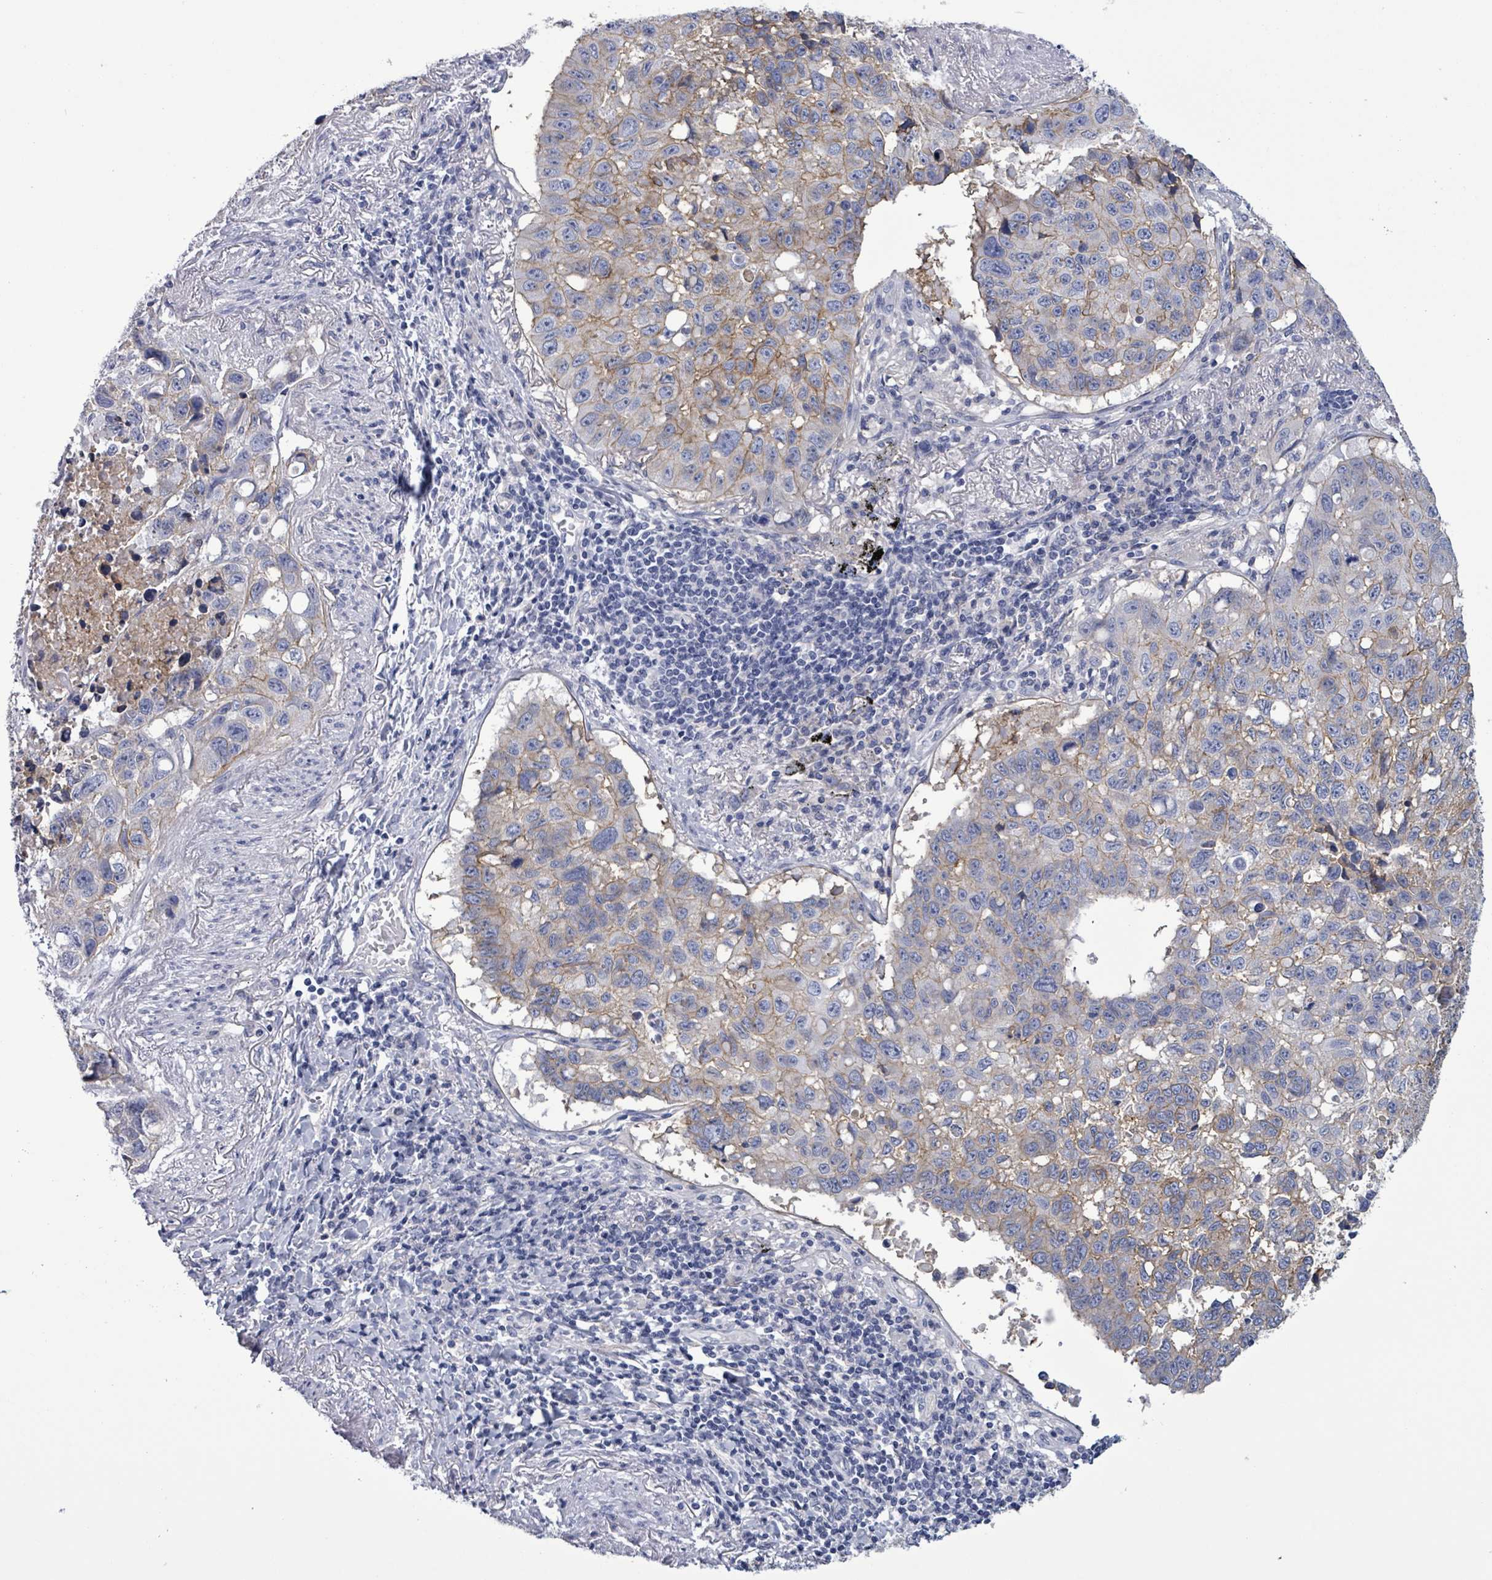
{"staining": {"intensity": "moderate", "quantity": "25%-75%", "location": "cytoplasmic/membranous"}, "tissue": "lung cancer", "cell_type": "Tumor cells", "image_type": "cancer", "snomed": [{"axis": "morphology", "description": "Squamous cell carcinoma, NOS"}, {"axis": "topography", "description": "Lung"}], "caption": "The image shows immunohistochemical staining of lung cancer (squamous cell carcinoma). There is moderate cytoplasmic/membranous expression is appreciated in about 25%-75% of tumor cells. The staining was performed using DAB to visualize the protein expression in brown, while the nuclei were stained in blue with hematoxylin (Magnification: 20x).", "gene": "BSG", "patient": {"sex": "male", "age": 60}}